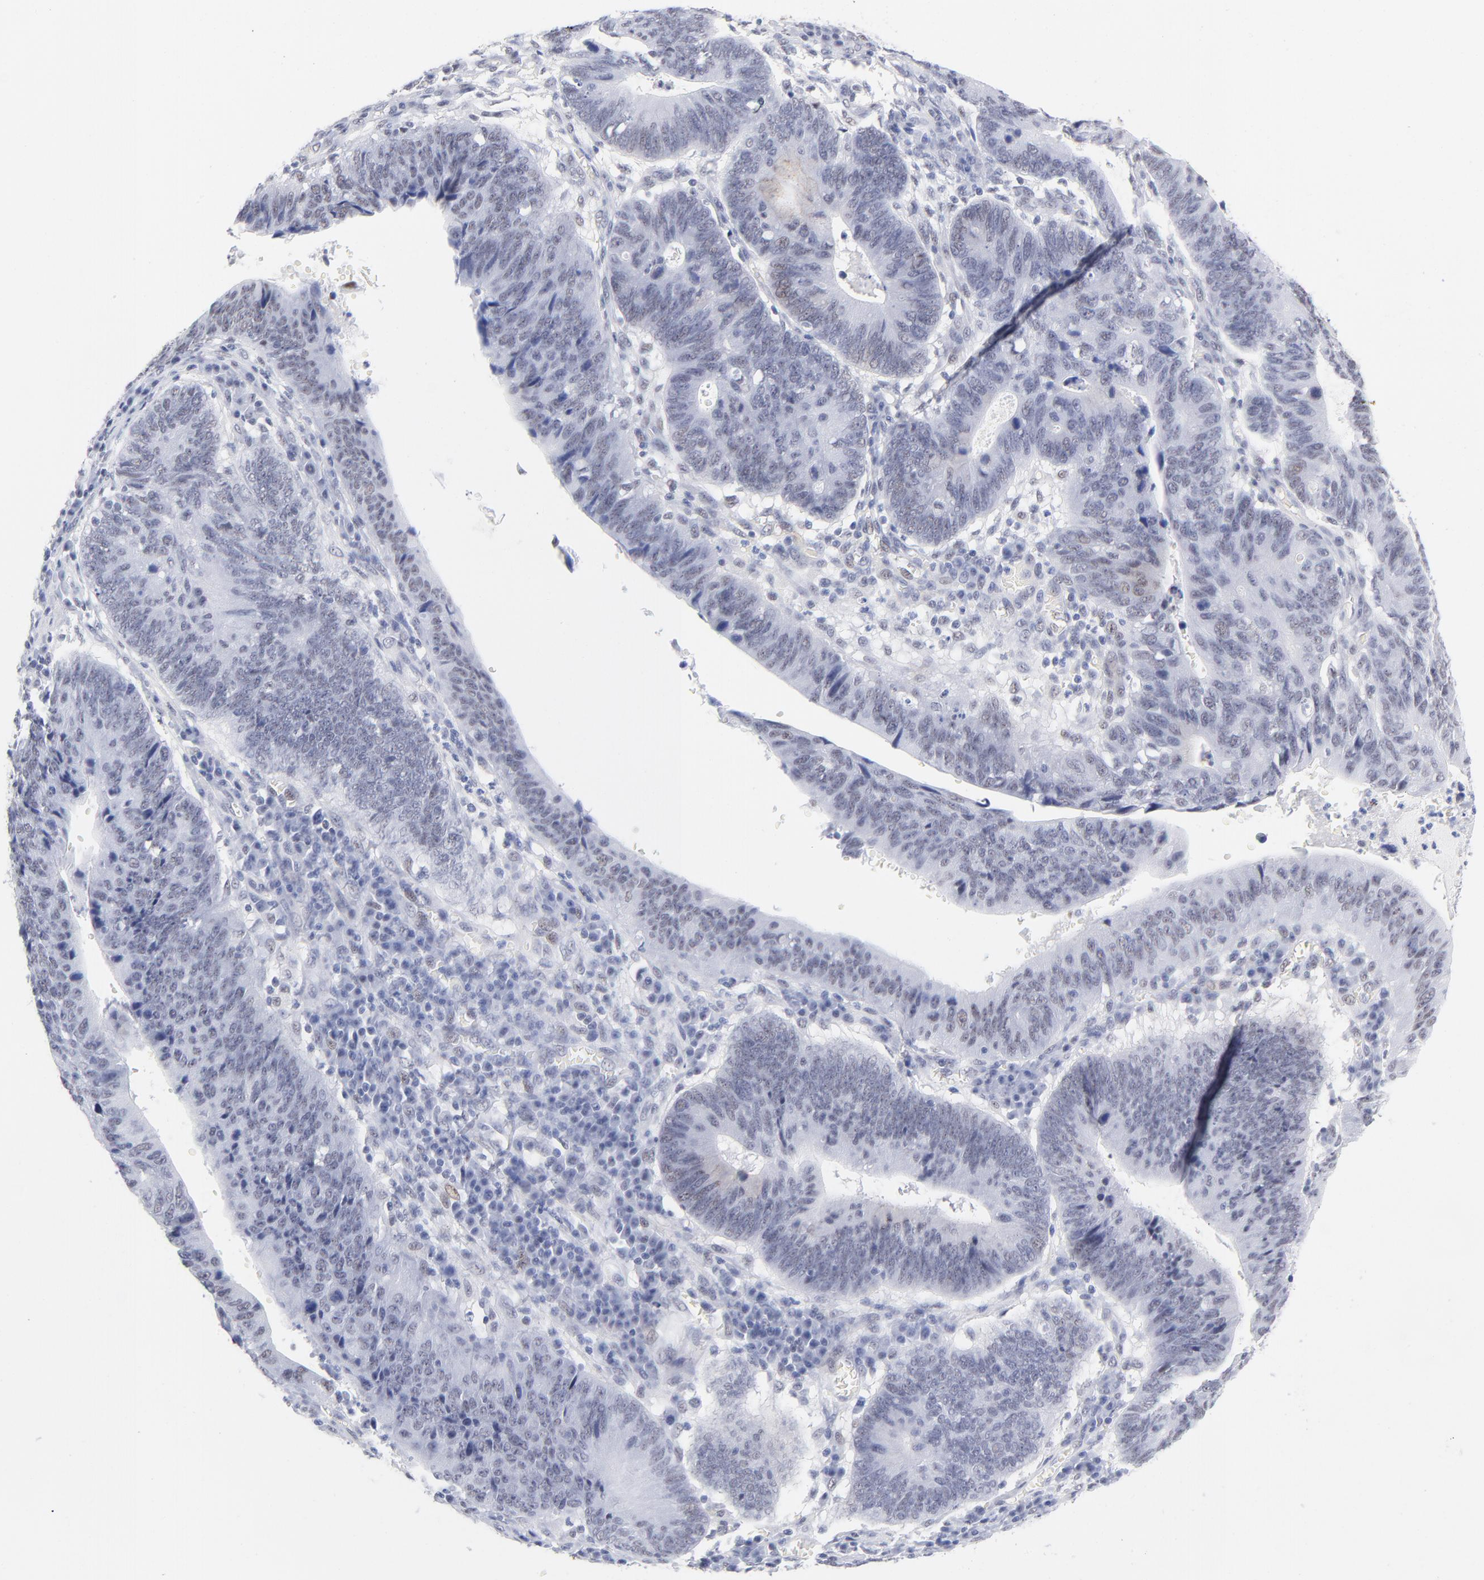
{"staining": {"intensity": "weak", "quantity": "<25%", "location": "nuclear"}, "tissue": "stomach cancer", "cell_type": "Tumor cells", "image_type": "cancer", "snomed": [{"axis": "morphology", "description": "Adenocarcinoma, NOS"}, {"axis": "topography", "description": "Stomach"}], "caption": "Tumor cells are negative for protein expression in human stomach cancer. Brightfield microscopy of IHC stained with DAB (3,3'-diaminobenzidine) (brown) and hematoxylin (blue), captured at high magnification.", "gene": "SNRPB", "patient": {"sex": "male", "age": 59}}